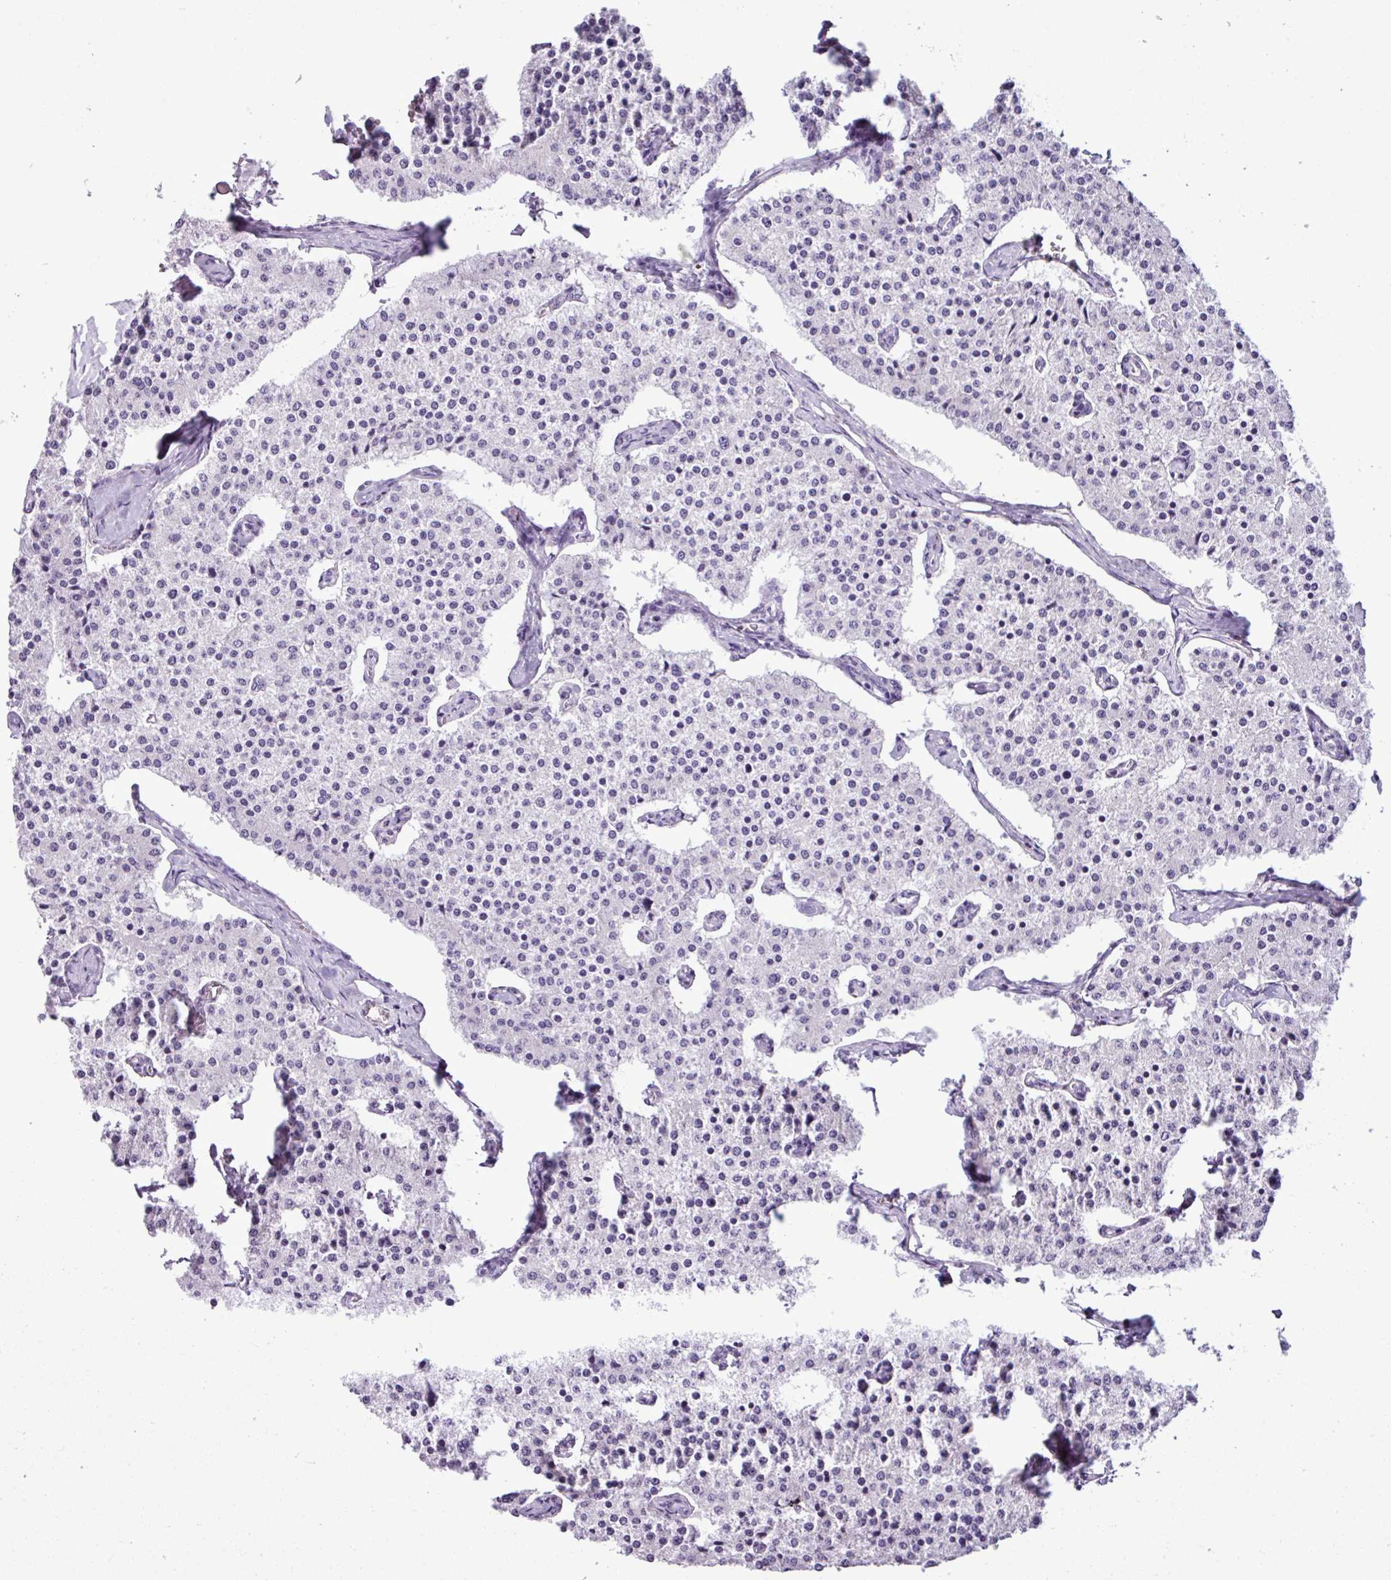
{"staining": {"intensity": "negative", "quantity": "none", "location": "none"}, "tissue": "carcinoid", "cell_type": "Tumor cells", "image_type": "cancer", "snomed": [{"axis": "morphology", "description": "Carcinoid, malignant, NOS"}, {"axis": "topography", "description": "Colon"}], "caption": "Tumor cells are negative for brown protein staining in carcinoid.", "gene": "IL17A", "patient": {"sex": "female", "age": 52}}